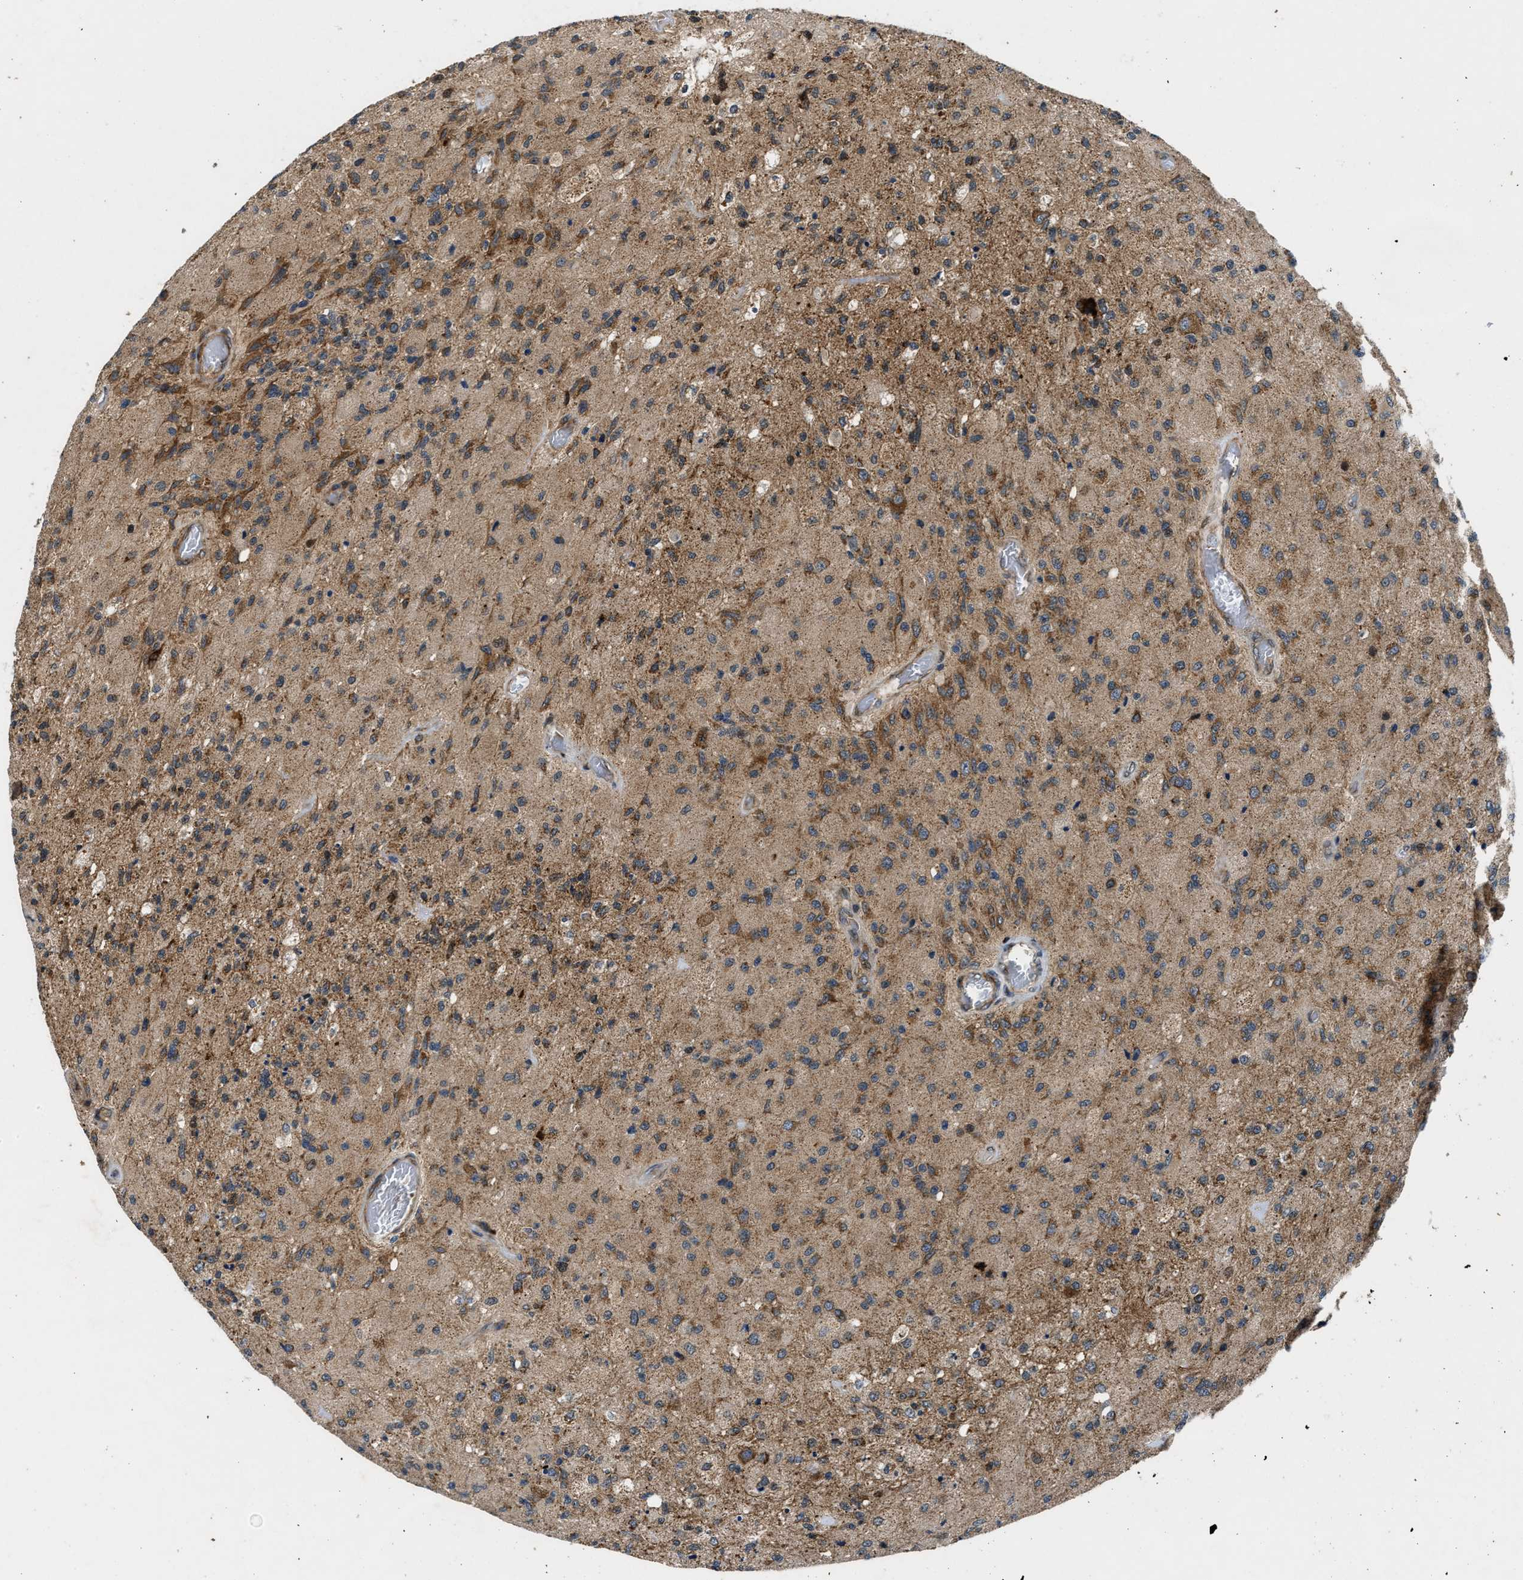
{"staining": {"intensity": "weak", "quantity": ">75%", "location": "cytoplasmic/membranous"}, "tissue": "glioma", "cell_type": "Tumor cells", "image_type": "cancer", "snomed": [{"axis": "morphology", "description": "Normal tissue, NOS"}, {"axis": "morphology", "description": "Glioma, malignant, High grade"}, {"axis": "topography", "description": "Cerebral cortex"}], "caption": "Human malignant glioma (high-grade) stained with a brown dye reveals weak cytoplasmic/membranous positive expression in approximately >75% of tumor cells.", "gene": "PNPLA8", "patient": {"sex": "male", "age": 77}}